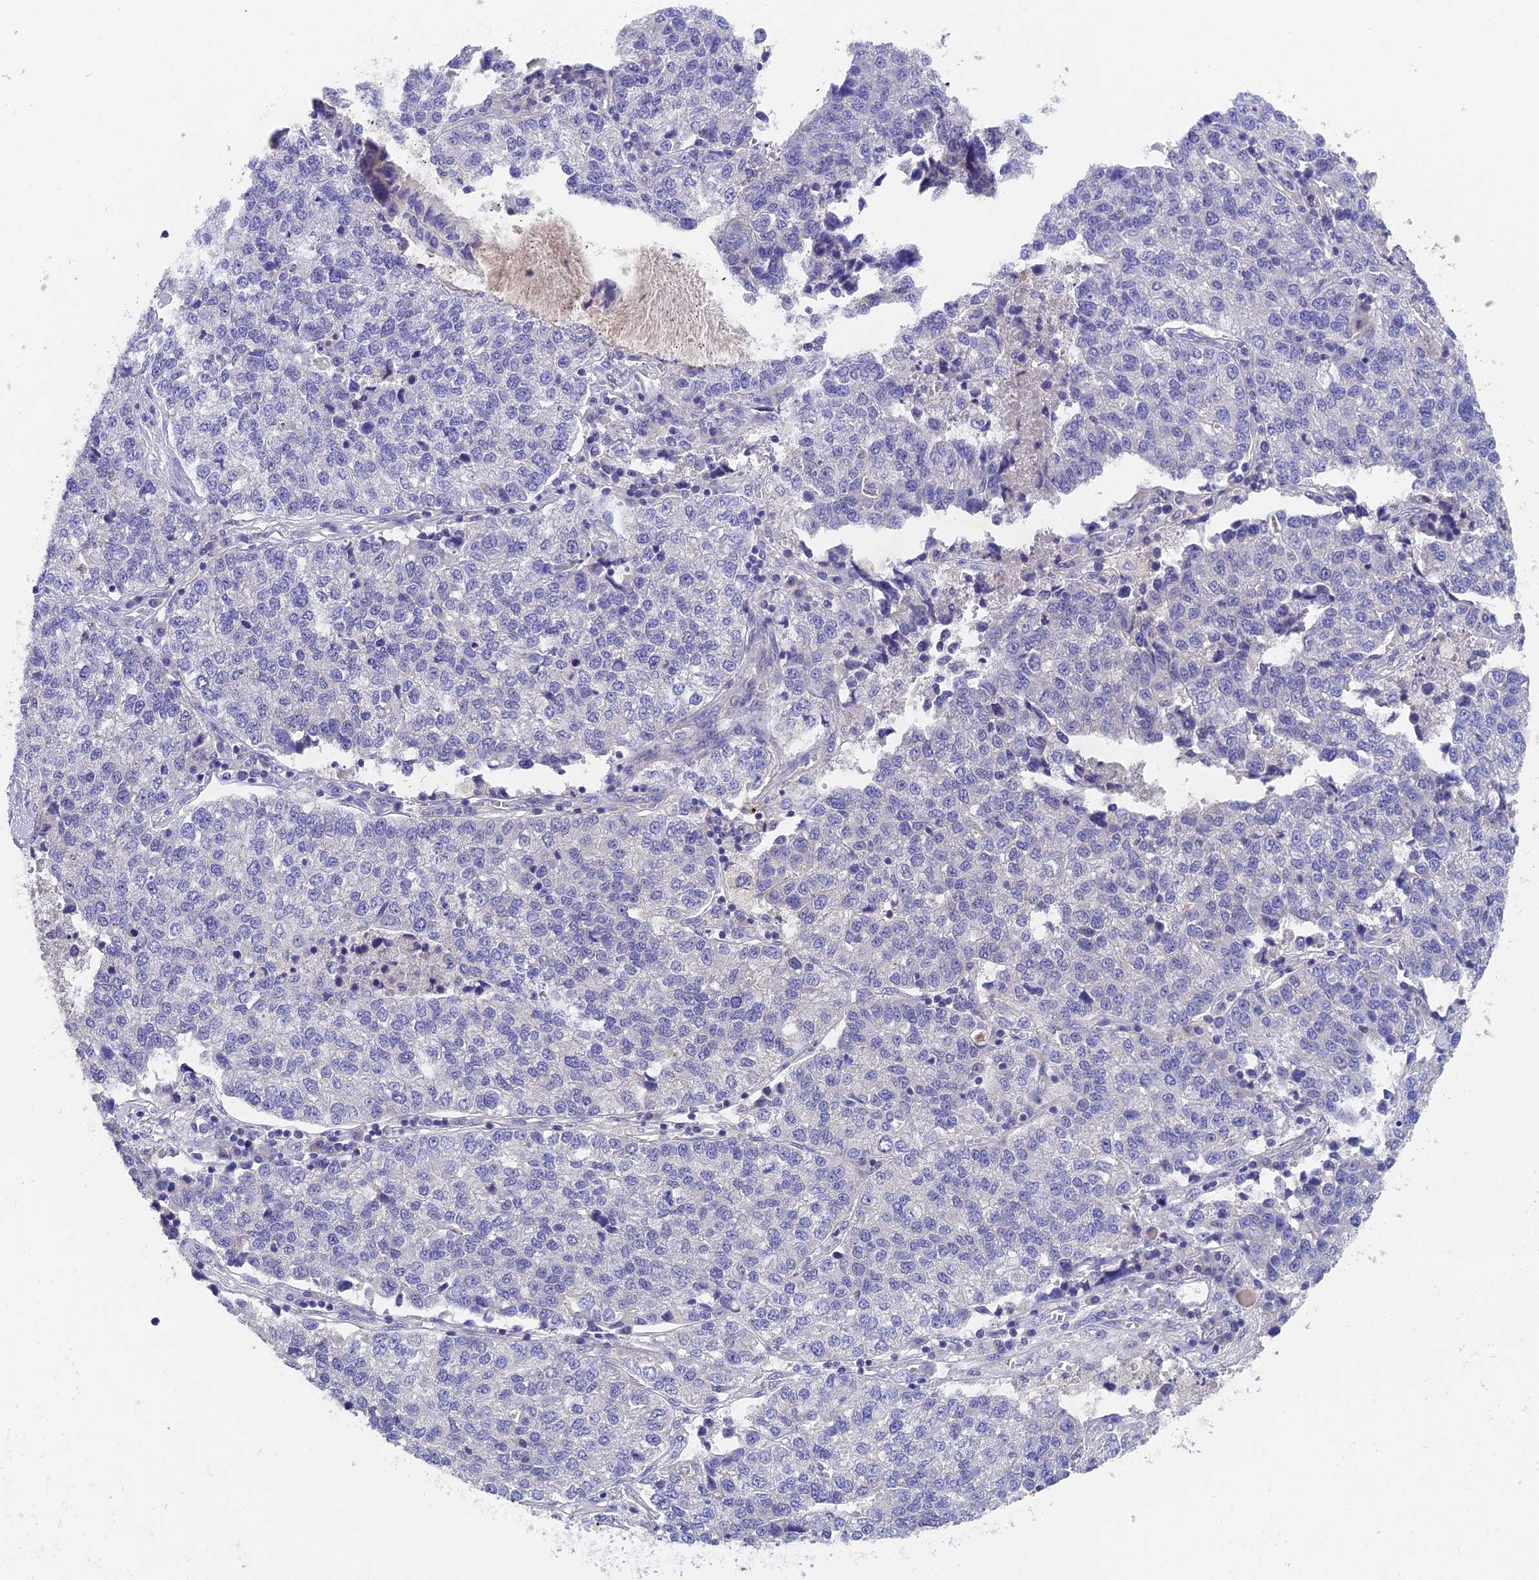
{"staining": {"intensity": "negative", "quantity": "none", "location": "none"}, "tissue": "lung cancer", "cell_type": "Tumor cells", "image_type": "cancer", "snomed": [{"axis": "morphology", "description": "Adenocarcinoma, NOS"}, {"axis": "topography", "description": "Lung"}], "caption": "Immunohistochemistry (IHC) image of neoplastic tissue: human adenocarcinoma (lung) stained with DAB (3,3'-diaminobenzidine) reveals no significant protein positivity in tumor cells. (Brightfield microscopy of DAB (3,3'-diaminobenzidine) immunohistochemistry (IHC) at high magnification).", "gene": "ADAMTS13", "patient": {"sex": "male", "age": 49}}